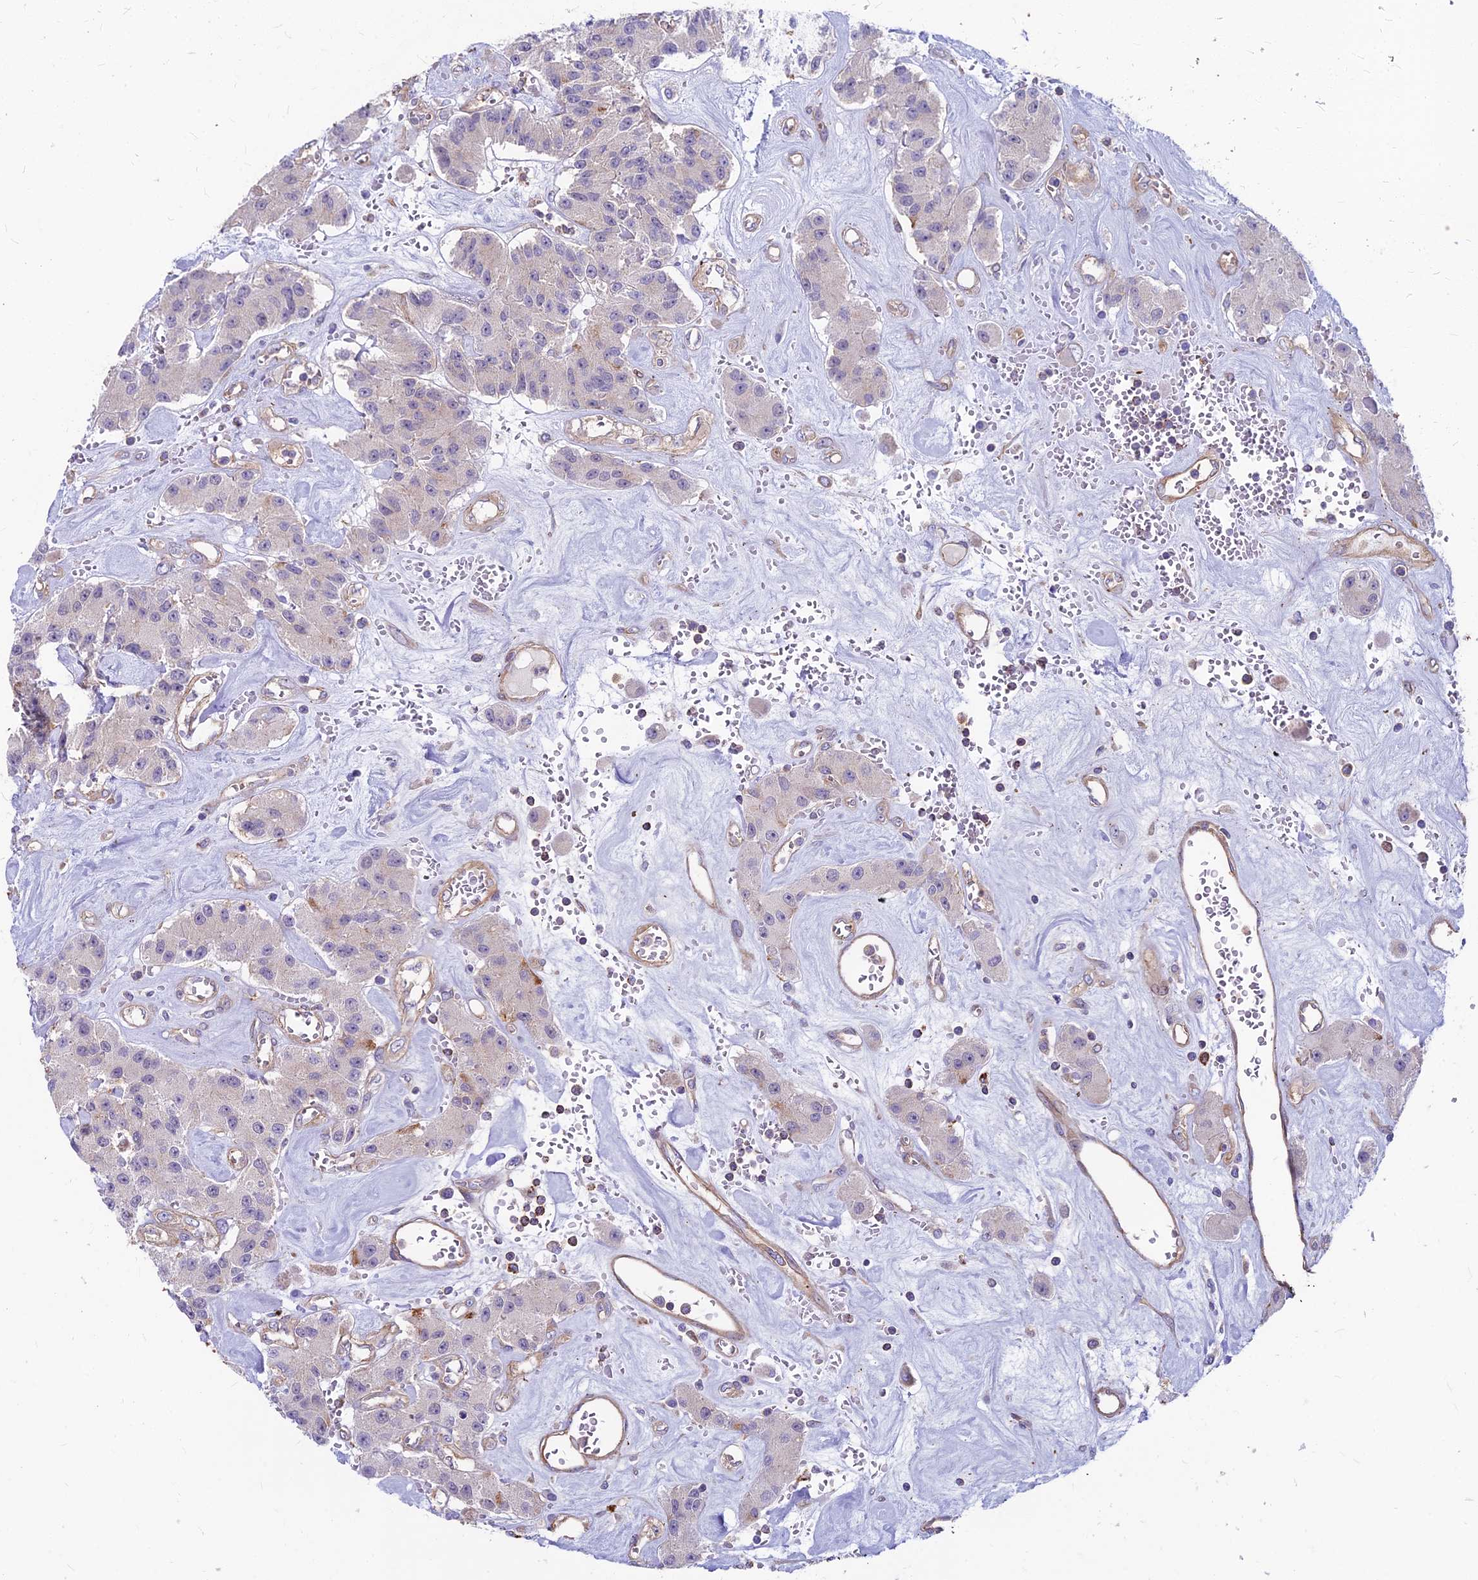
{"staining": {"intensity": "negative", "quantity": "none", "location": "none"}, "tissue": "carcinoid", "cell_type": "Tumor cells", "image_type": "cancer", "snomed": [{"axis": "morphology", "description": "Carcinoid, malignant, NOS"}, {"axis": "topography", "description": "Pancreas"}], "caption": "IHC photomicrograph of carcinoid stained for a protein (brown), which reveals no positivity in tumor cells. The staining is performed using DAB (3,3'-diaminobenzidine) brown chromogen with nuclei counter-stained in using hematoxylin.", "gene": "HLA-DOA", "patient": {"sex": "male", "age": 41}}